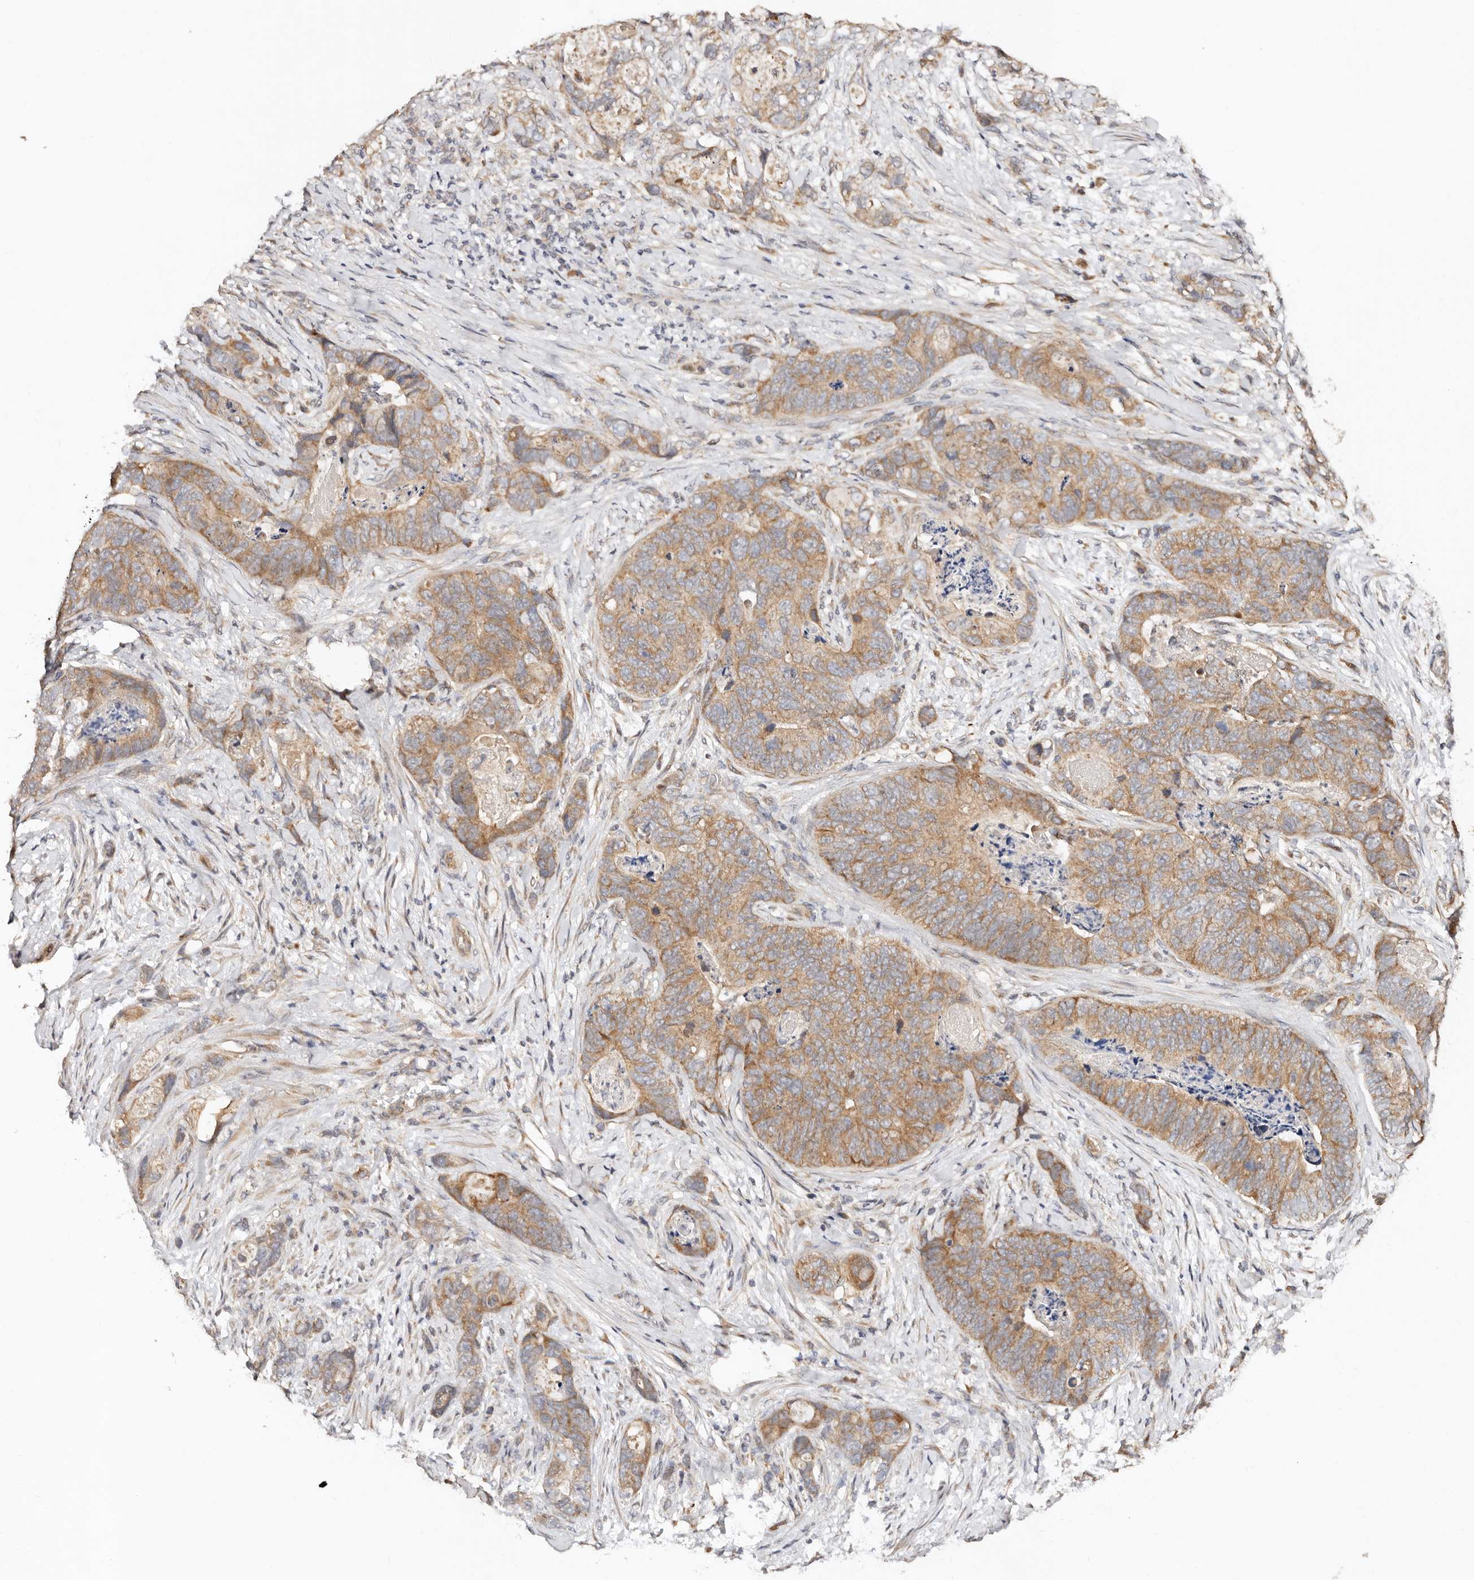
{"staining": {"intensity": "moderate", "quantity": ">75%", "location": "cytoplasmic/membranous"}, "tissue": "stomach cancer", "cell_type": "Tumor cells", "image_type": "cancer", "snomed": [{"axis": "morphology", "description": "Normal tissue, NOS"}, {"axis": "morphology", "description": "Adenocarcinoma, NOS"}, {"axis": "topography", "description": "Stomach"}], "caption": "Immunohistochemical staining of stomach cancer shows medium levels of moderate cytoplasmic/membranous positivity in approximately >75% of tumor cells.", "gene": "DENND11", "patient": {"sex": "female", "age": 89}}